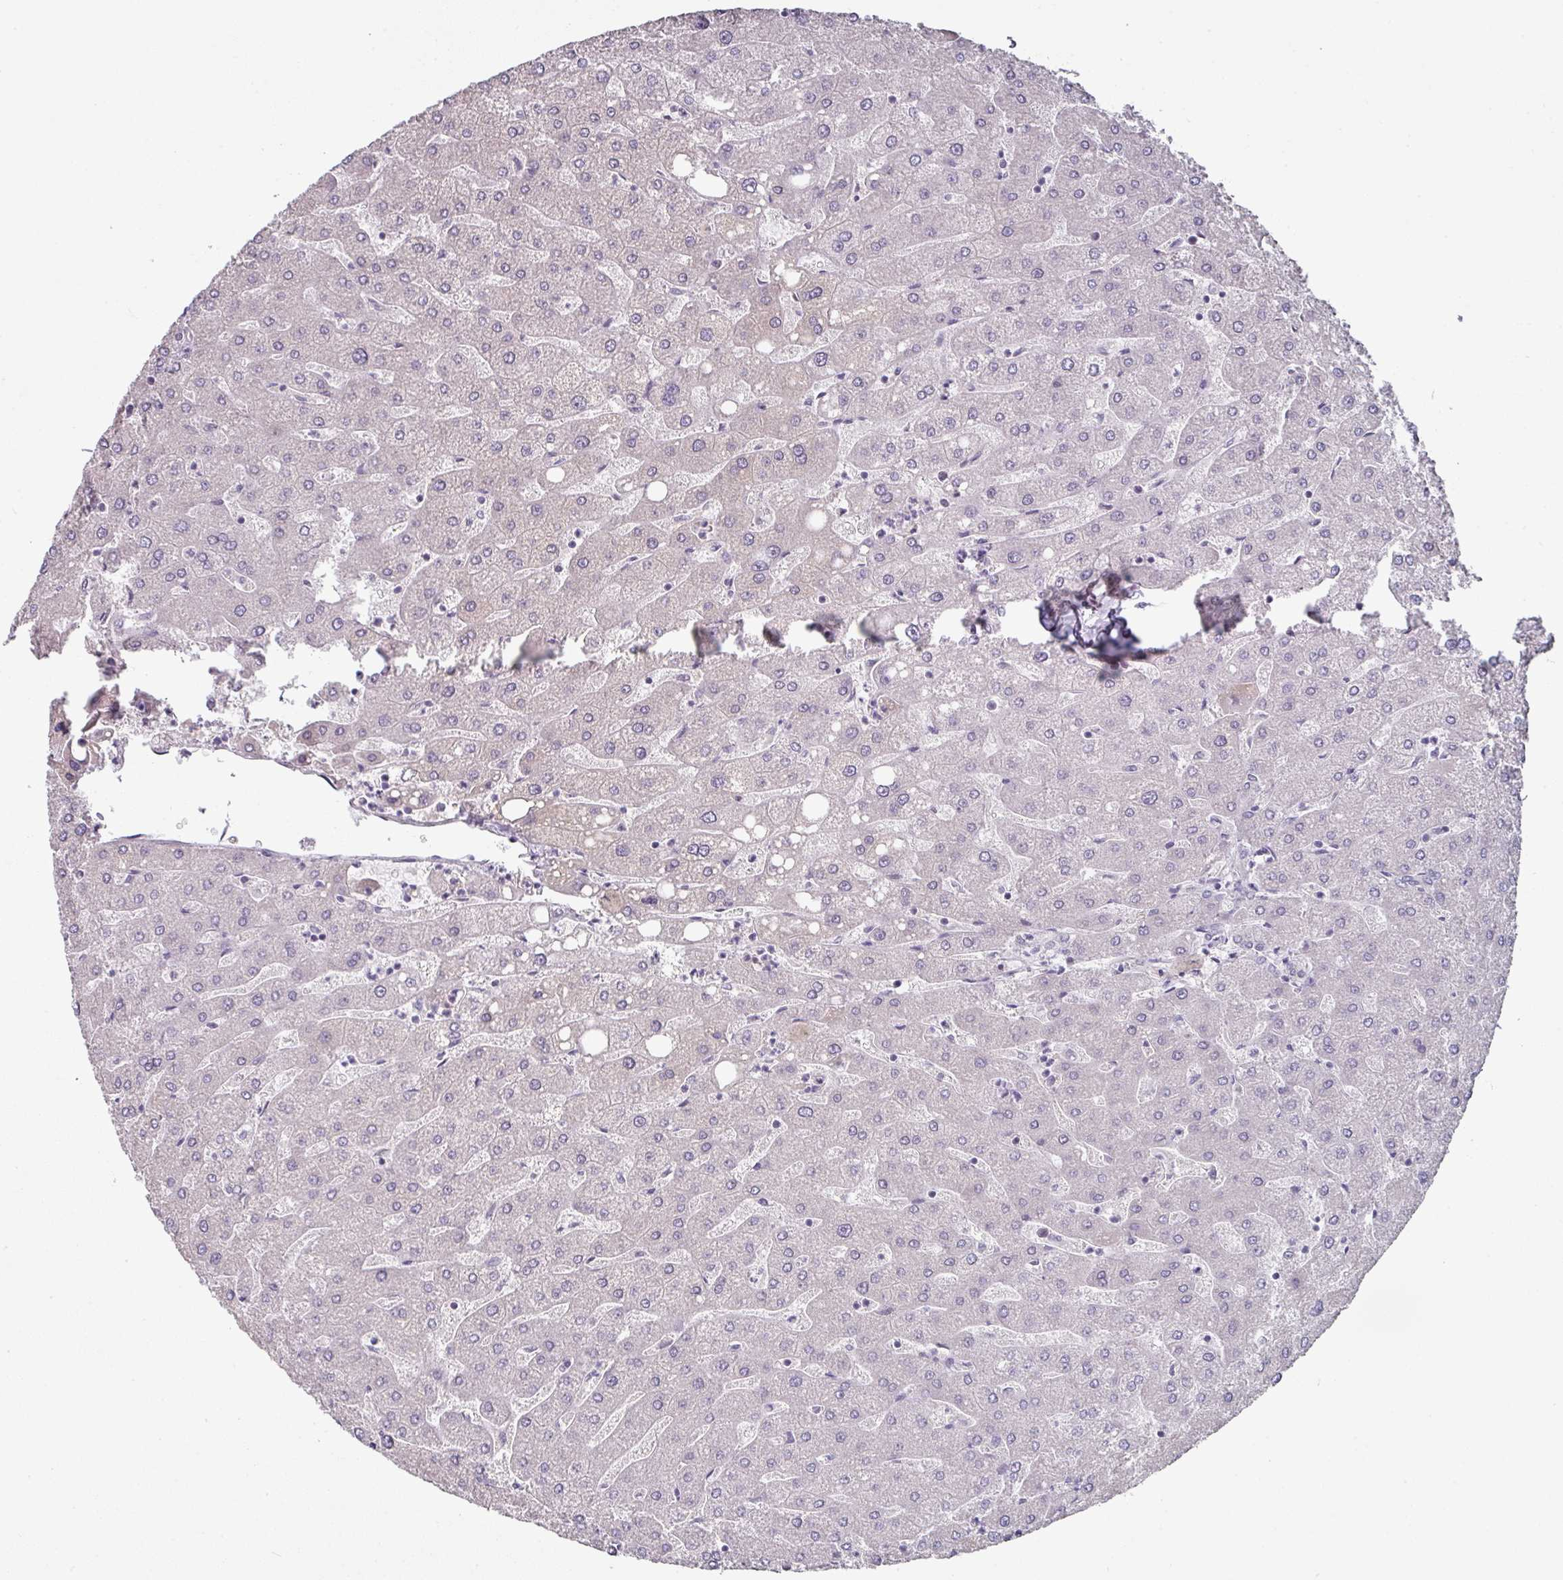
{"staining": {"intensity": "negative", "quantity": "none", "location": "none"}, "tissue": "liver", "cell_type": "Cholangiocytes", "image_type": "normal", "snomed": [{"axis": "morphology", "description": "Normal tissue, NOS"}, {"axis": "topography", "description": "Liver"}], "caption": "Immunohistochemistry histopathology image of benign liver stained for a protein (brown), which shows no positivity in cholangiocytes. (DAB (3,3'-diaminobenzidine) immunohistochemistry (IHC) visualized using brightfield microscopy, high magnification).", "gene": "ELK1", "patient": {"sex": "male", "age": 67}}